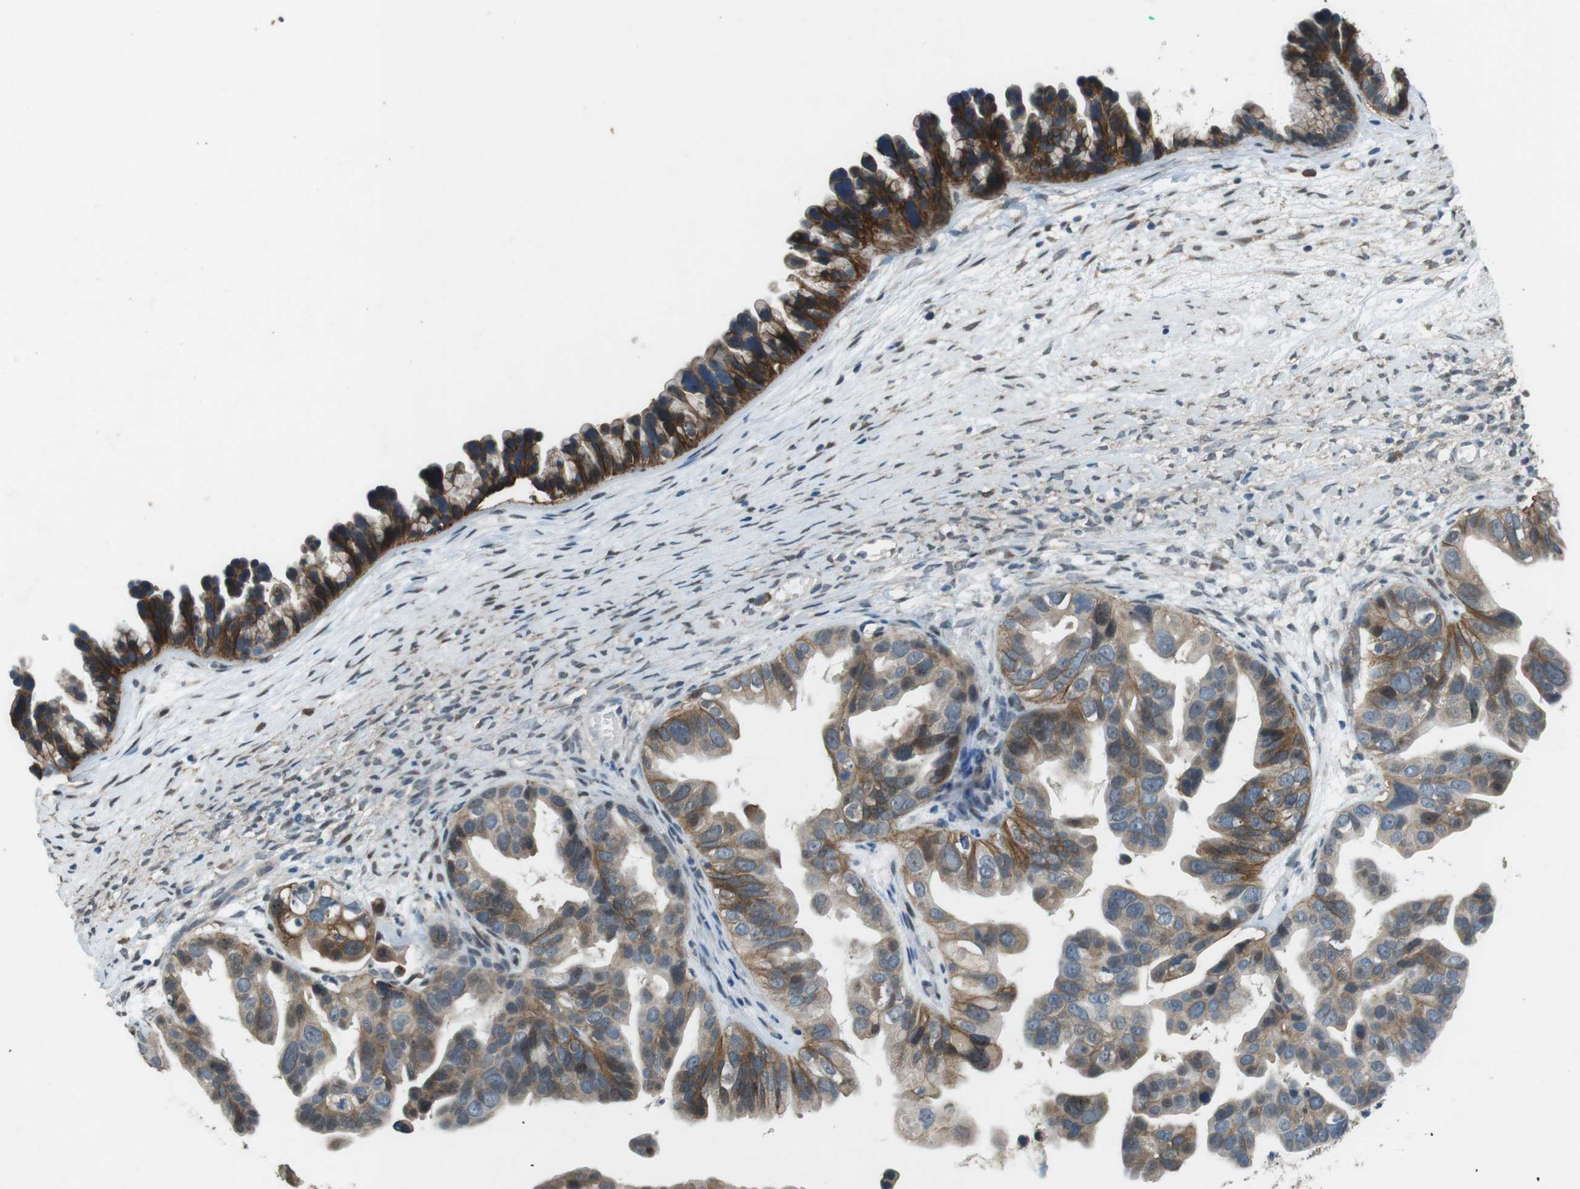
{"staining": {"intensity": "strong", "quantity": ">75%", "location": "cytoplasmic/membranous"}, "tissue": "ovarian cancer", "cell_type": "Tumor cells", "image_type": "cancer", "snomed": [{"axis": "morphology", "description": "Cystadenocarcinoma, serous, NOS"}, {"axis": "topography", "description": "Ovary"}], "caption": "An image of ovarian cancer (serous cystadenocarcinoma) stained for a protein demonstrates strong cytoplasmic/membranous brown staining in tumor cells.", "gene": "CLDN7", "patient": {"sex": "female", "age": 56}}